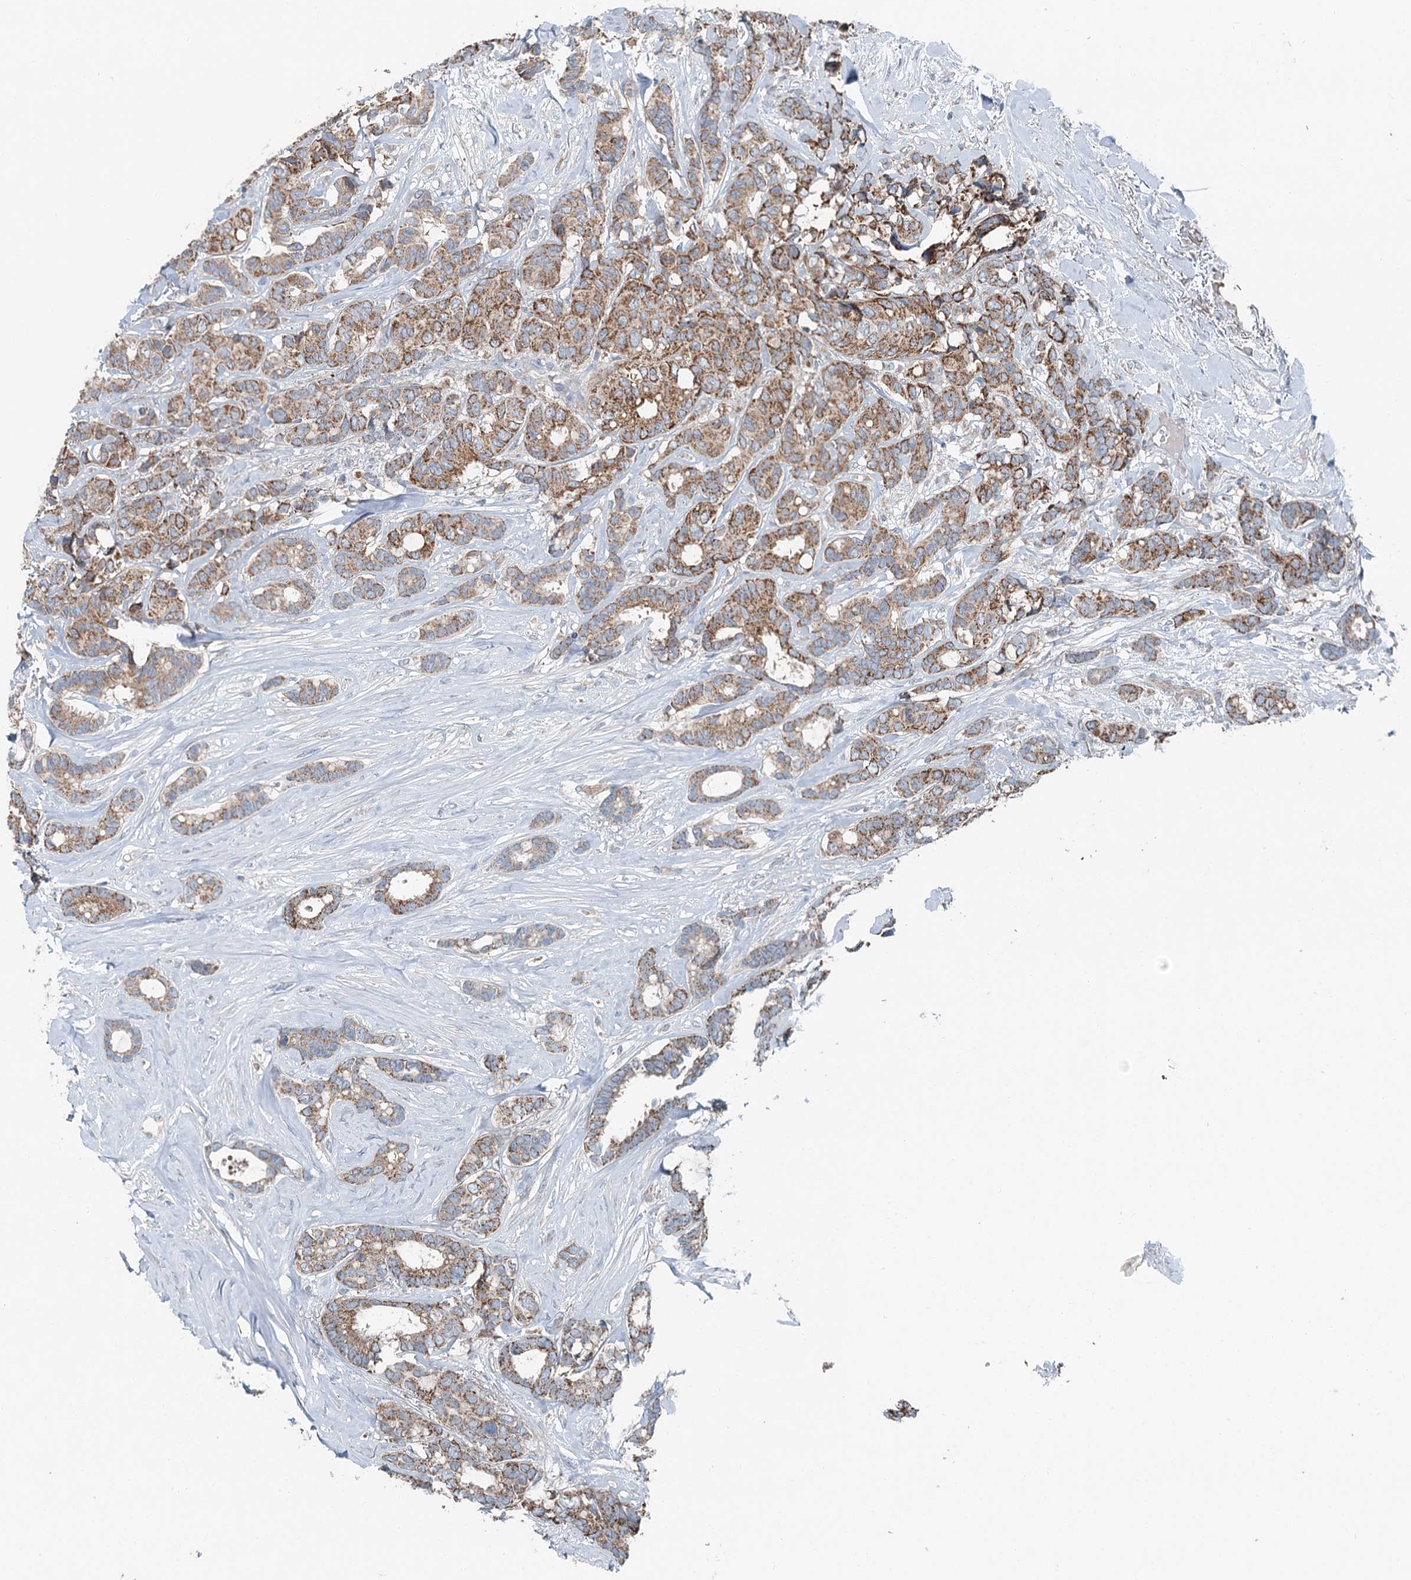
{"staining": {"intensity": "moderate", "quantity": ">75%", "location": "cytoplasmic/membranous"}, "tissue": "breast cancer", "cell_type": "Tumor cells", "image_type": "cancer", "snomed": [{"axis": "morphology", "description": "Duct carcinoma"}, {"axis": "topography", "description": "Breast"}], "caption": "Moderate cytoplasmic/membranous protein positivity is present in about >75% of tumor cells in breast cancer.", "gene": "CHCHD5", "patient": {"sex": "female", "age": 87}}